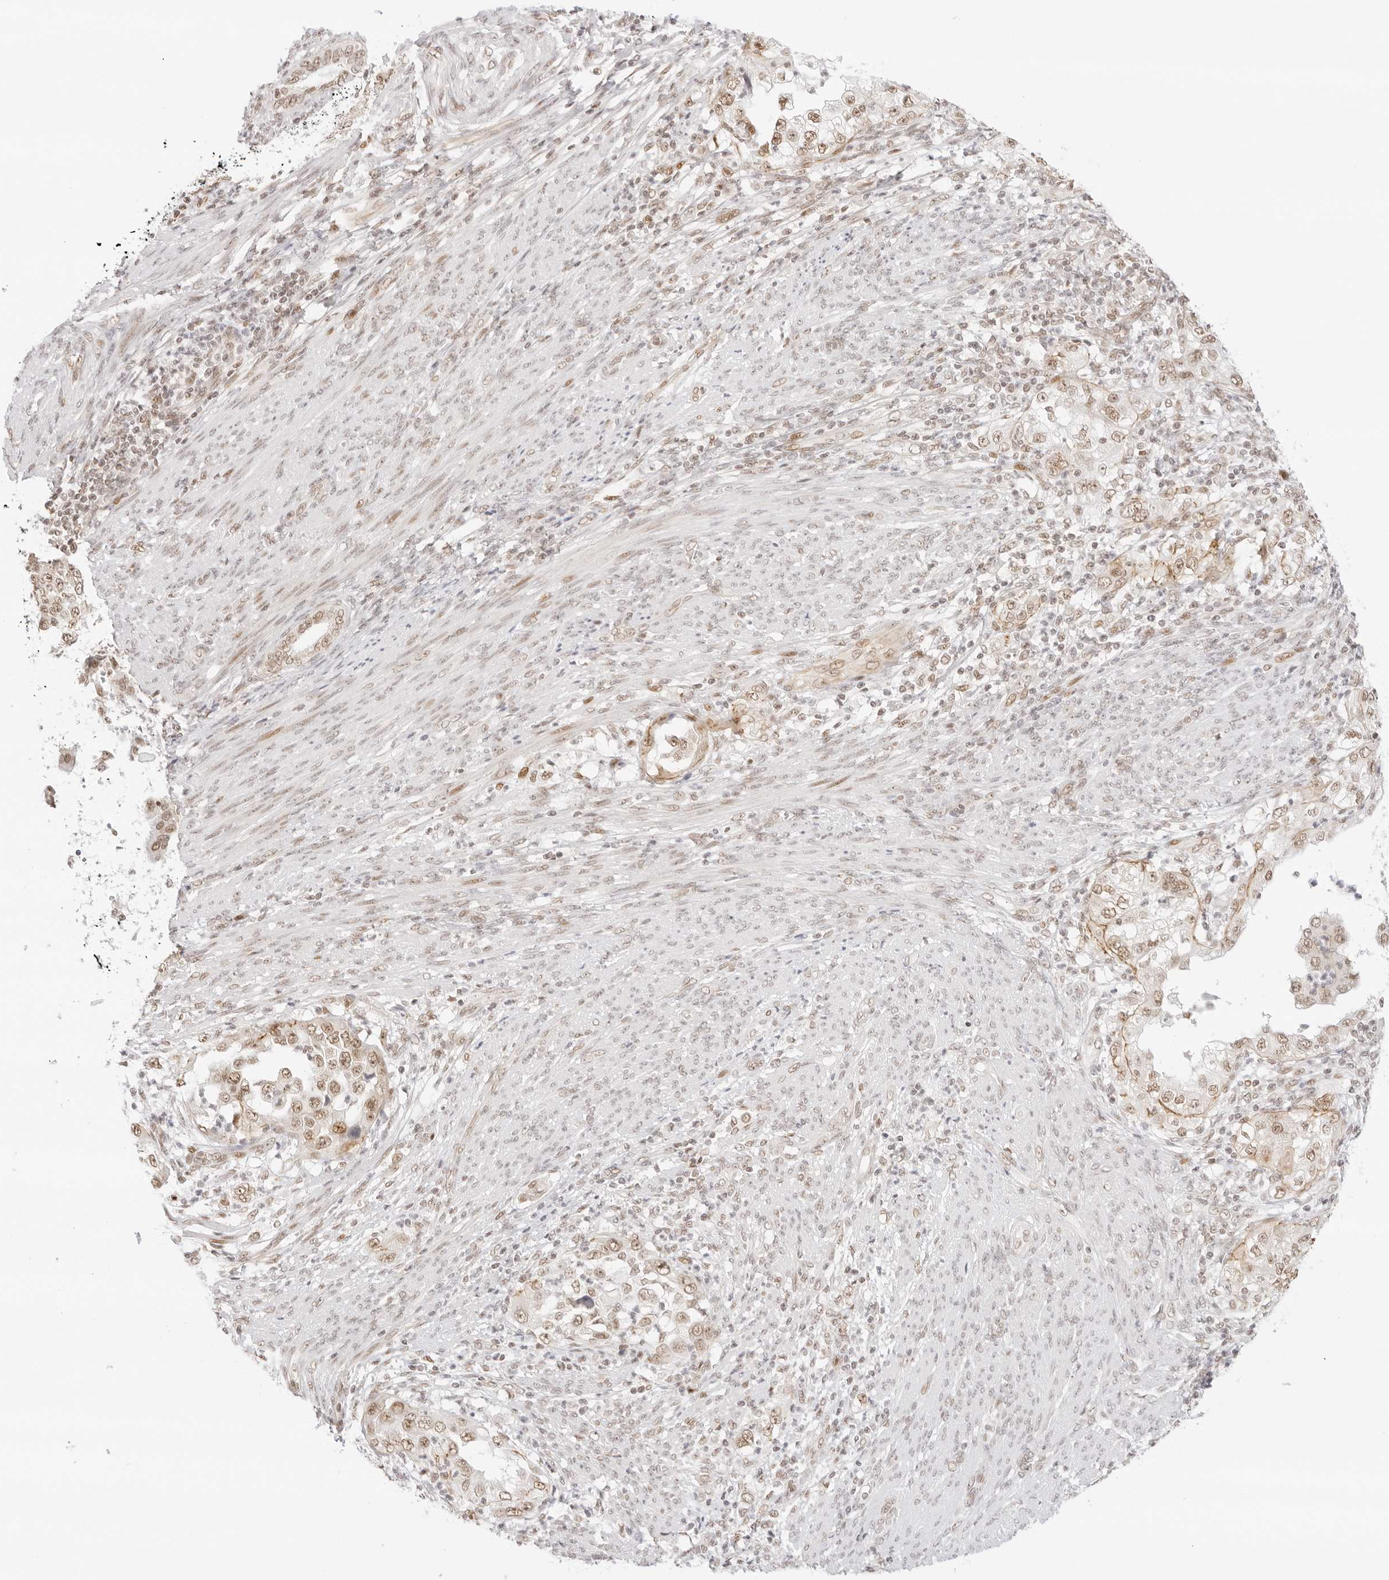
{"staining": {"intensity": "moderate", "quantity": ">75%", "location": "nuclear"}, "tissue": "endometrial cancer", "cell_type": "Tumor cells", "image_type": "cancer", "snomed": [{"axis": "morphology", "description": "Adenocarcinoma, NOS"}, {"axis": "topography", "description": "Endometrium"}], "caption": "Immunohistochemistry image of adenocarcinoma (endometrial) stained for a protein (brown), which exhibits medium levels of moderate nuclear positivity in about >75% of tumor cells.", "gene": "ITGA6", "patient": {"sex": "female", "age": 85}}